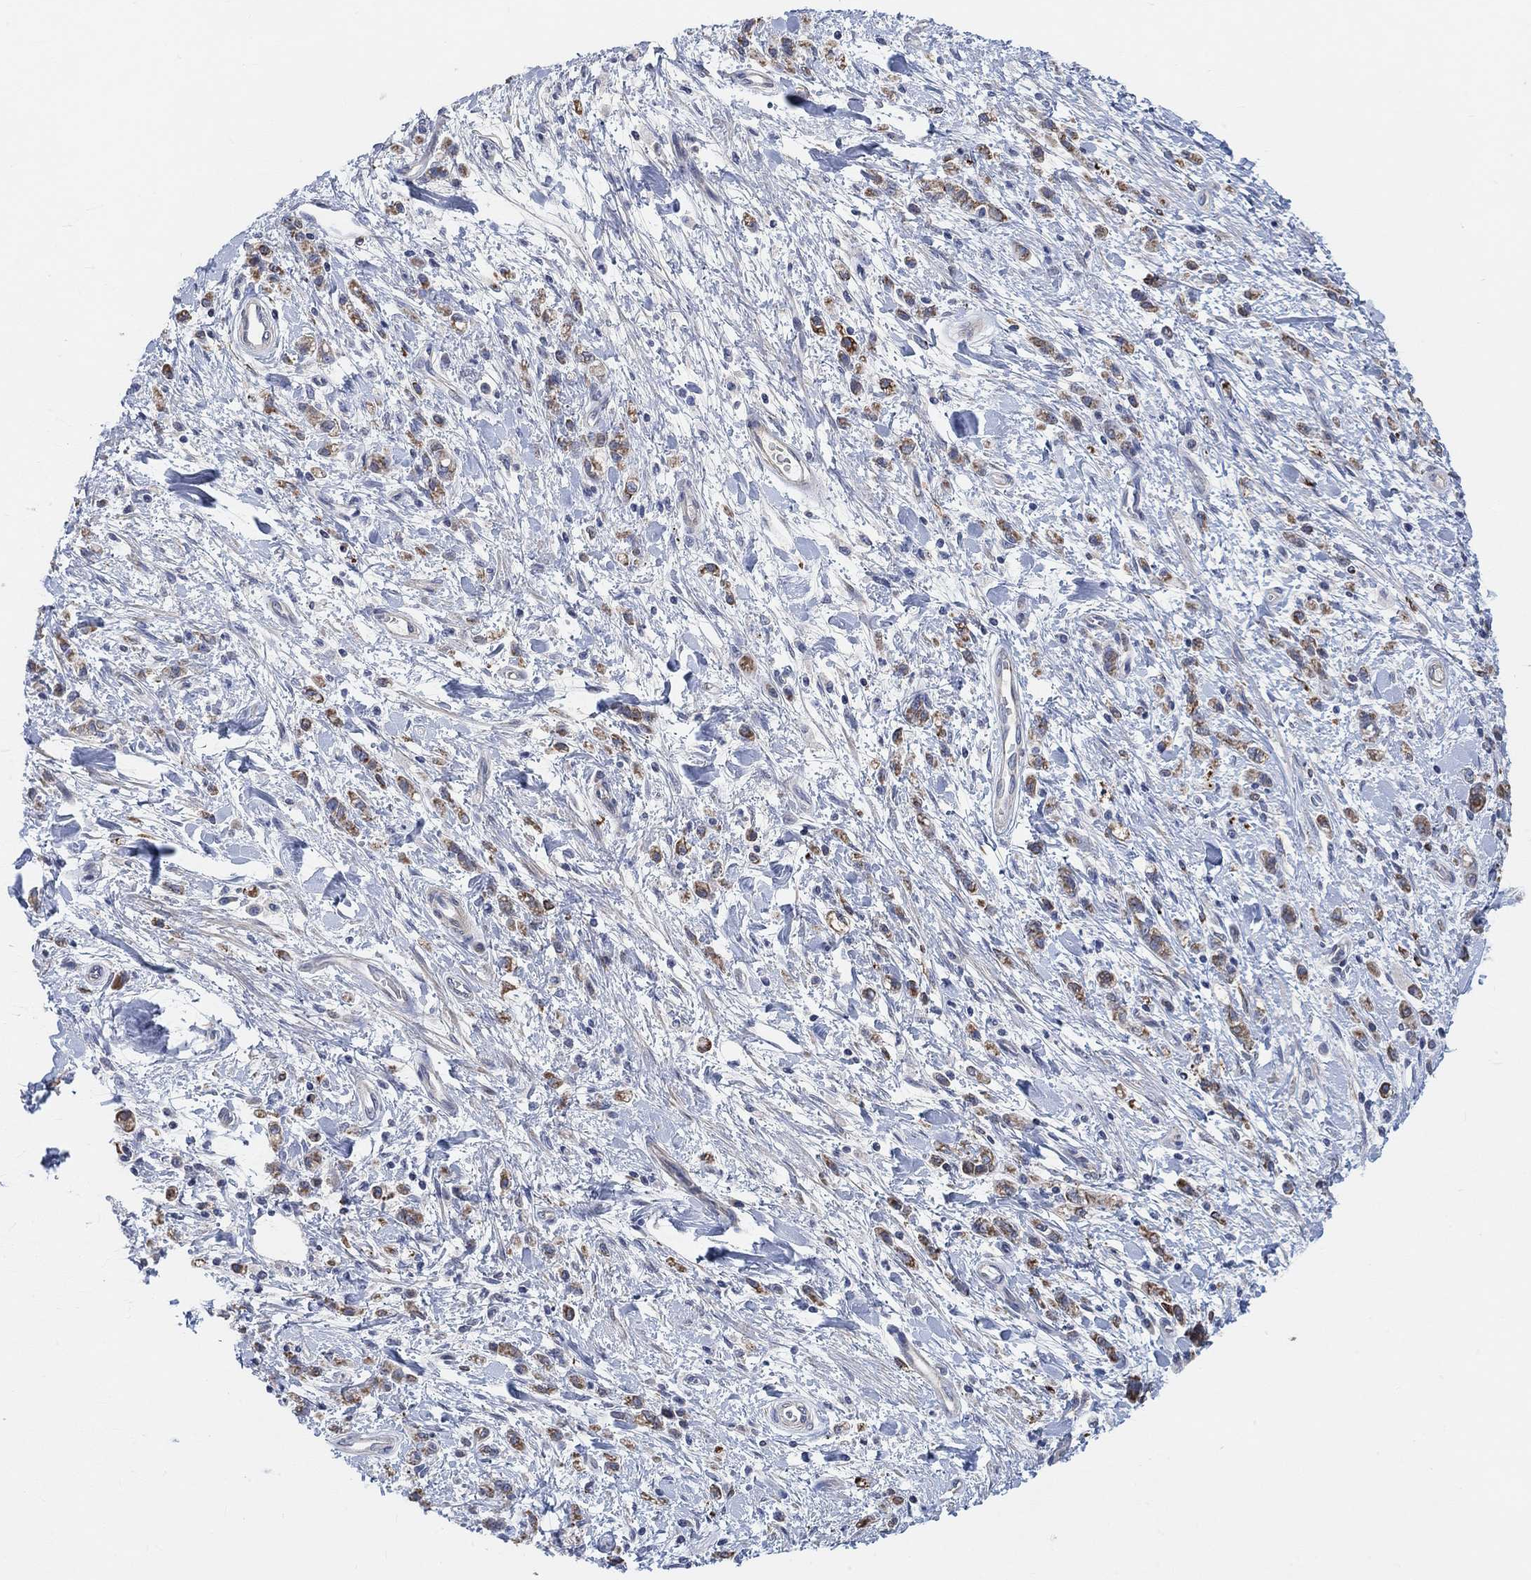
{"staining": {"intensity": "moderate", "quantity": "25%-75%", "location": "cytoplasmic/membranous"}, "tissue": "stomach cancer", "cell_type": "Tumor cells", "image_type": "cancer", "snomed": [{"axis": "morphology", "description": "Adenocarcinoma, NOS"}, {"axis": "topography", "description": "Stomach"}], "caption": "This micrograph displays stomach adenocarcinoma stained with immunohistochemistry to label a protein in brown. The cytoplasmic/membranous of tumor cells show moderate positivity for the protein. Nuclei are counter-stained blue.", "gene": "HCRTR1", "patient": {"sex": "male", "age": 77}}